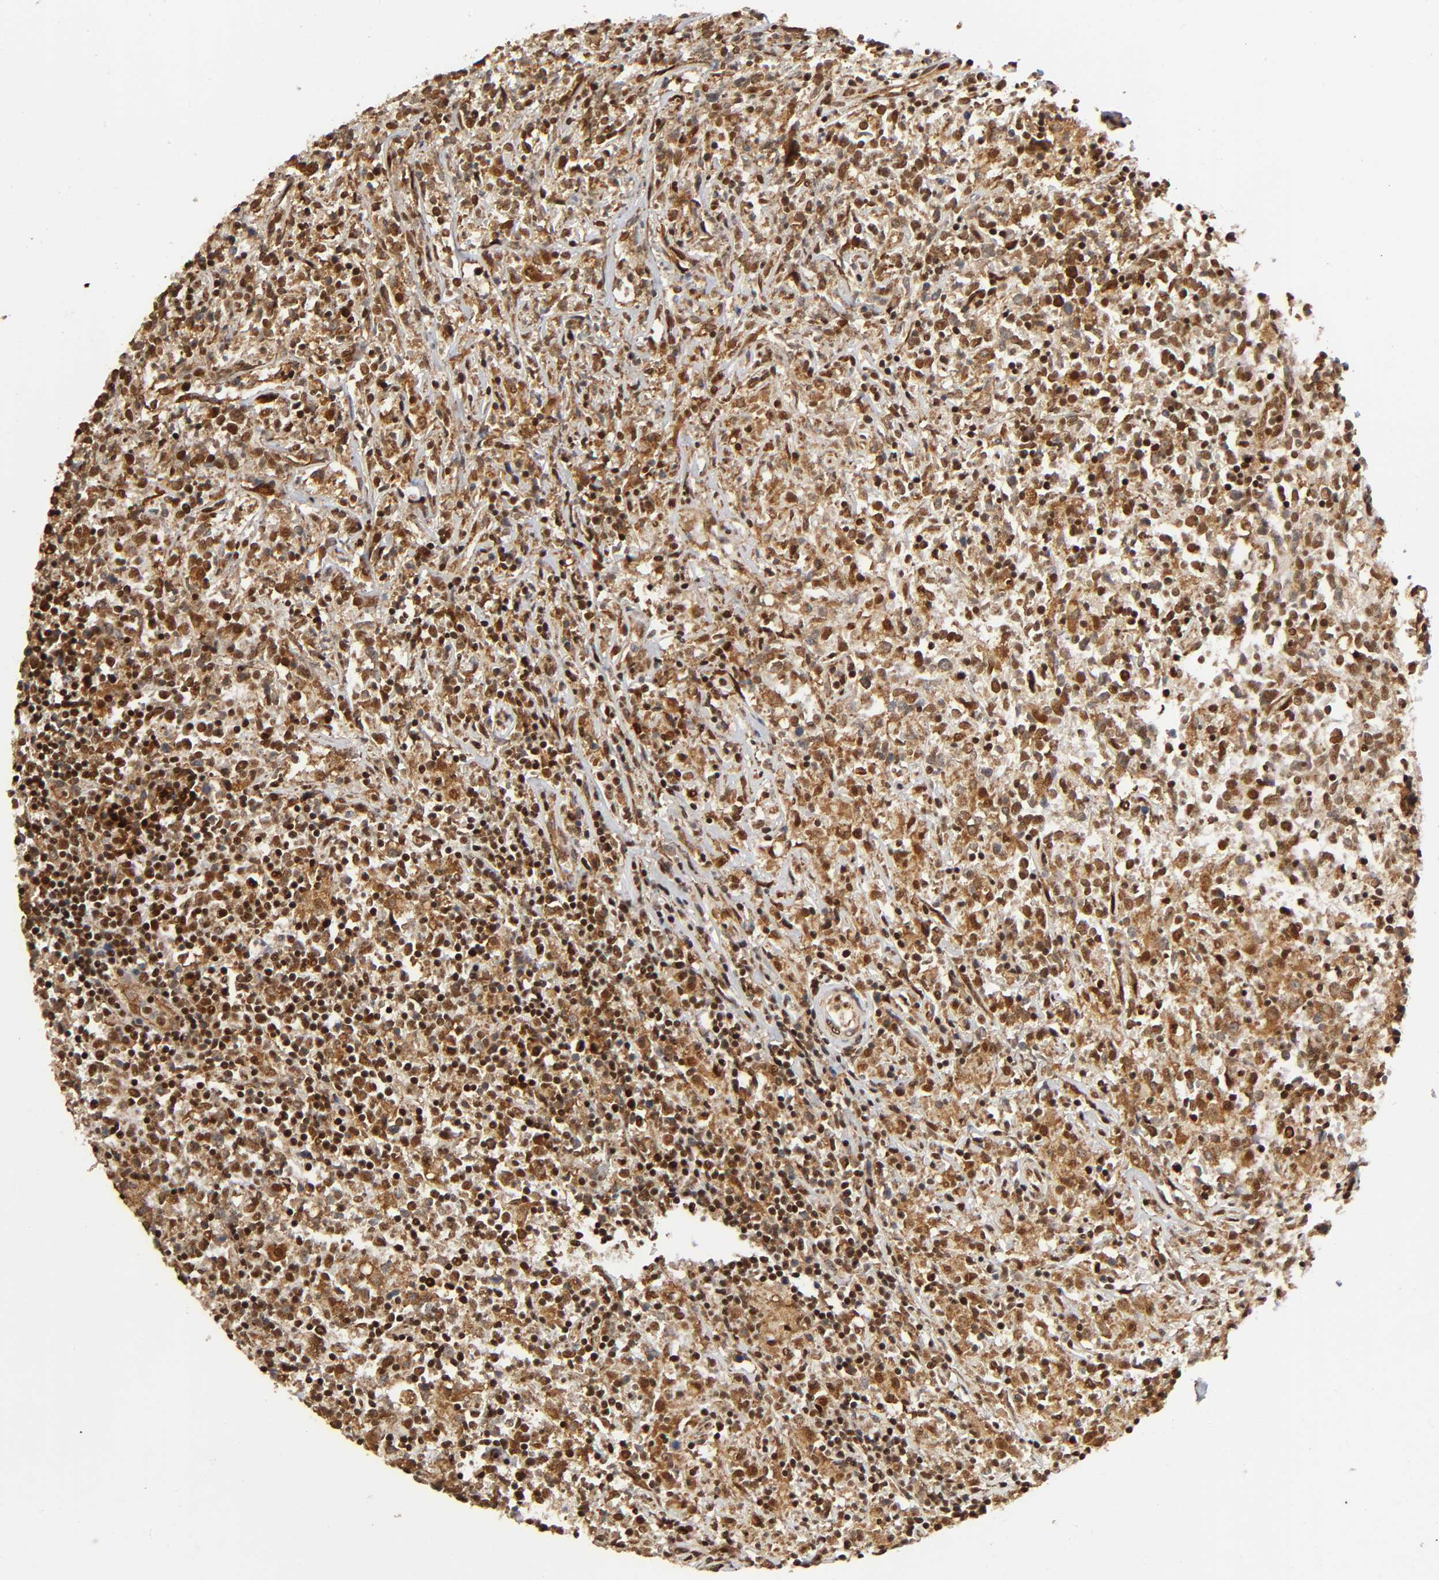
{"staining": {"intensity": "strong", "quantity": ">75%", "location": "cytoplasmic/membranous,nuclear"}, "tissue": "lymphoma", "cell_type": "Tumor cells", "image_type": "cancer", "snomed": [{"axis": "morphology", "description": "Malignant lymphoma, non-Hodgkin's type, High grade"}, {"axis": "topography", "description": "Lymph node"}], "caption": "Strong cytoplasmic/membranous and nuclear protein positivity is present in about >75% of tumor cells in high-grade malignant lymphoma, non-Hodgkin's type. (brown staining indicates protein expression, while blue staining denotes nuclei).", "gene": "RNF122", "patient": {"sex": "female", "age": 84}}